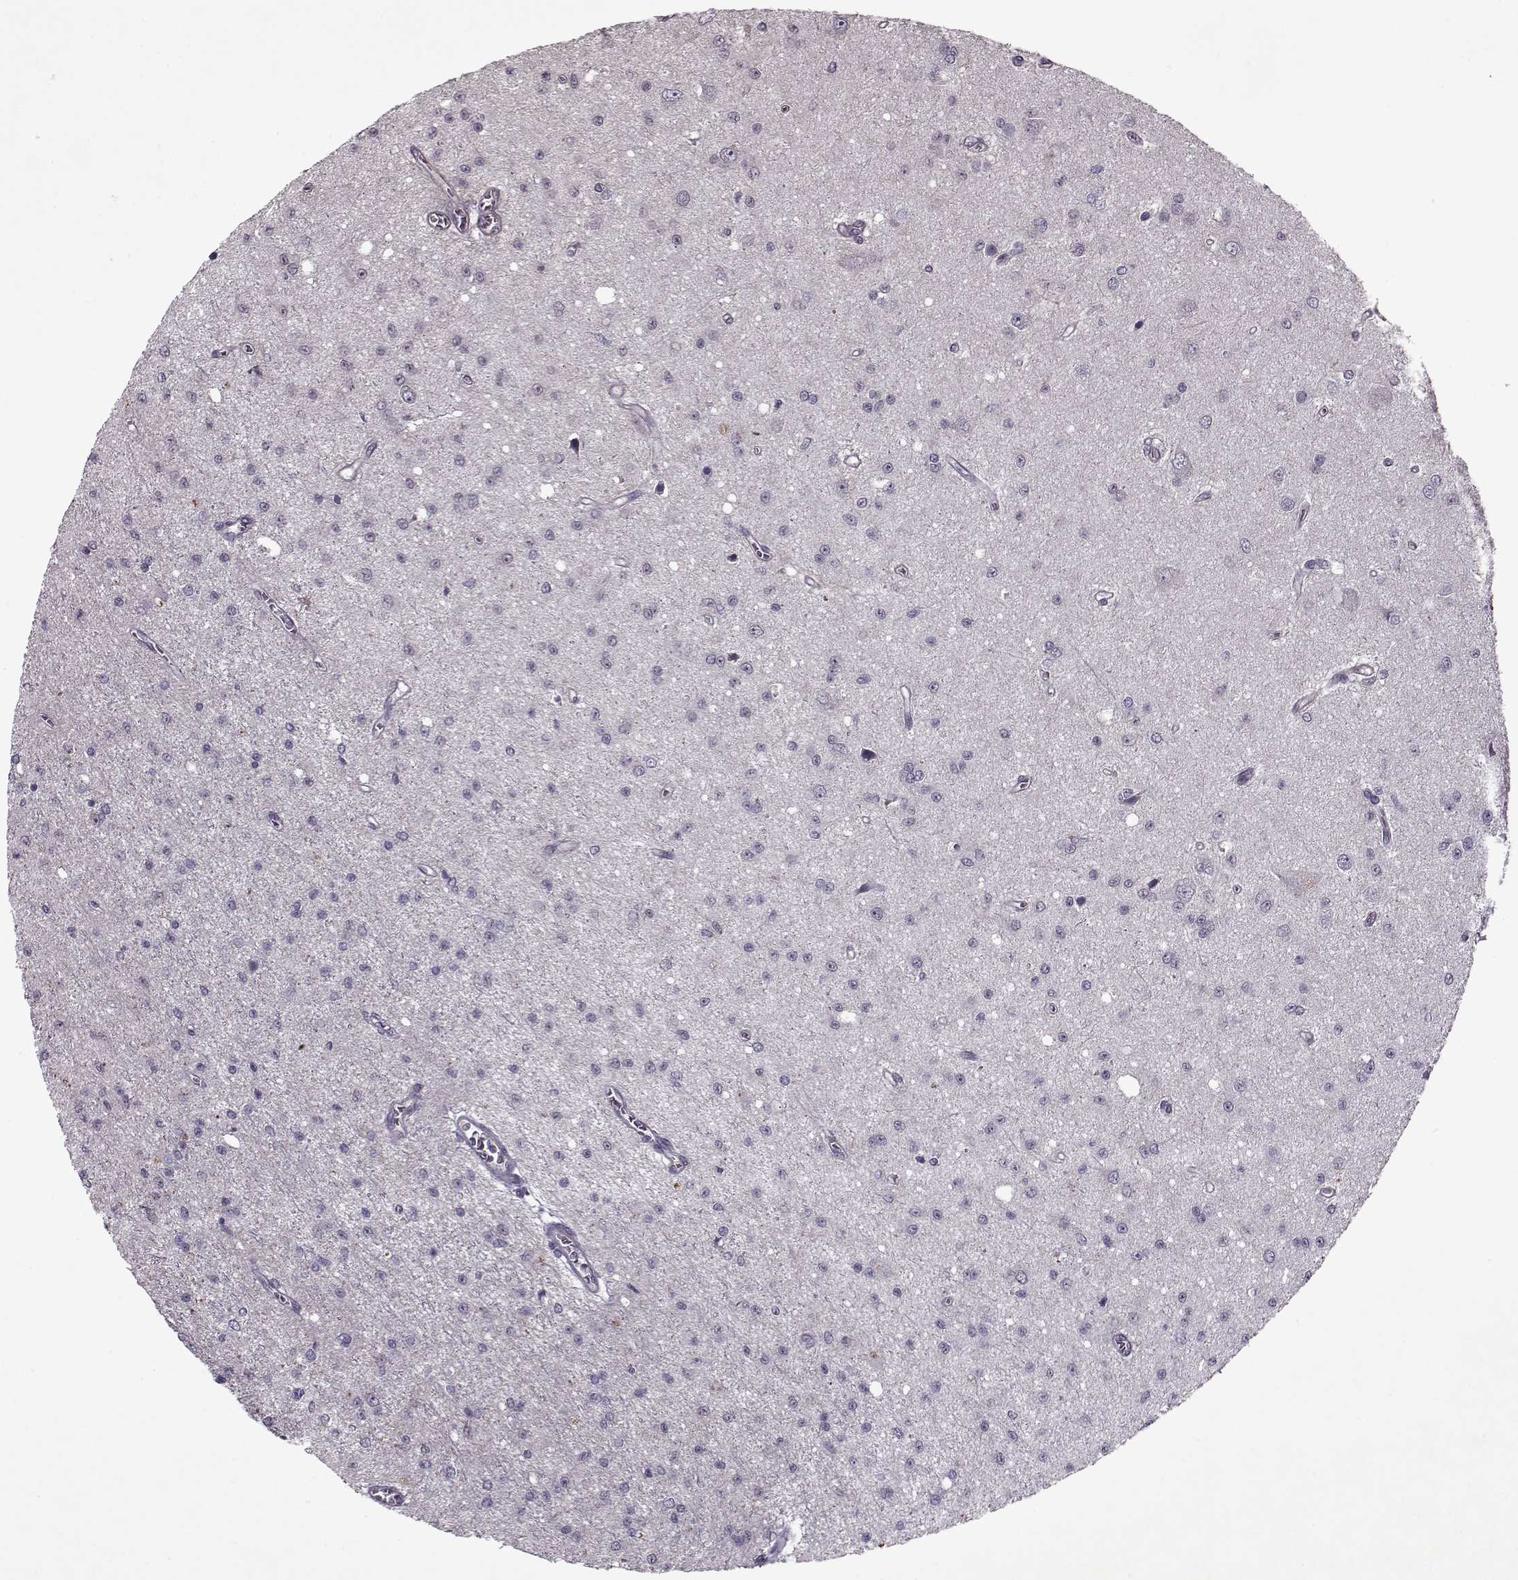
{"staining": {"intensity": "negative", "quantity": "none", "location": "none"}, "tissue": "glioma", "cell_type": "Tumor cells", "image_type": "cancer", "snomed": [{"axis": "morphology", "description": "Glioma, malignant, Low grade"}, {"axis": "topography", "description": "Brain"}], "caption": "Human low-grade glioma (malignant) stained for a protein using immunohistochemistry (IHC) reveals no positivity in tumor cells.", "gene": "KRT9", "patient": {"sex": "female", "age": 45}}